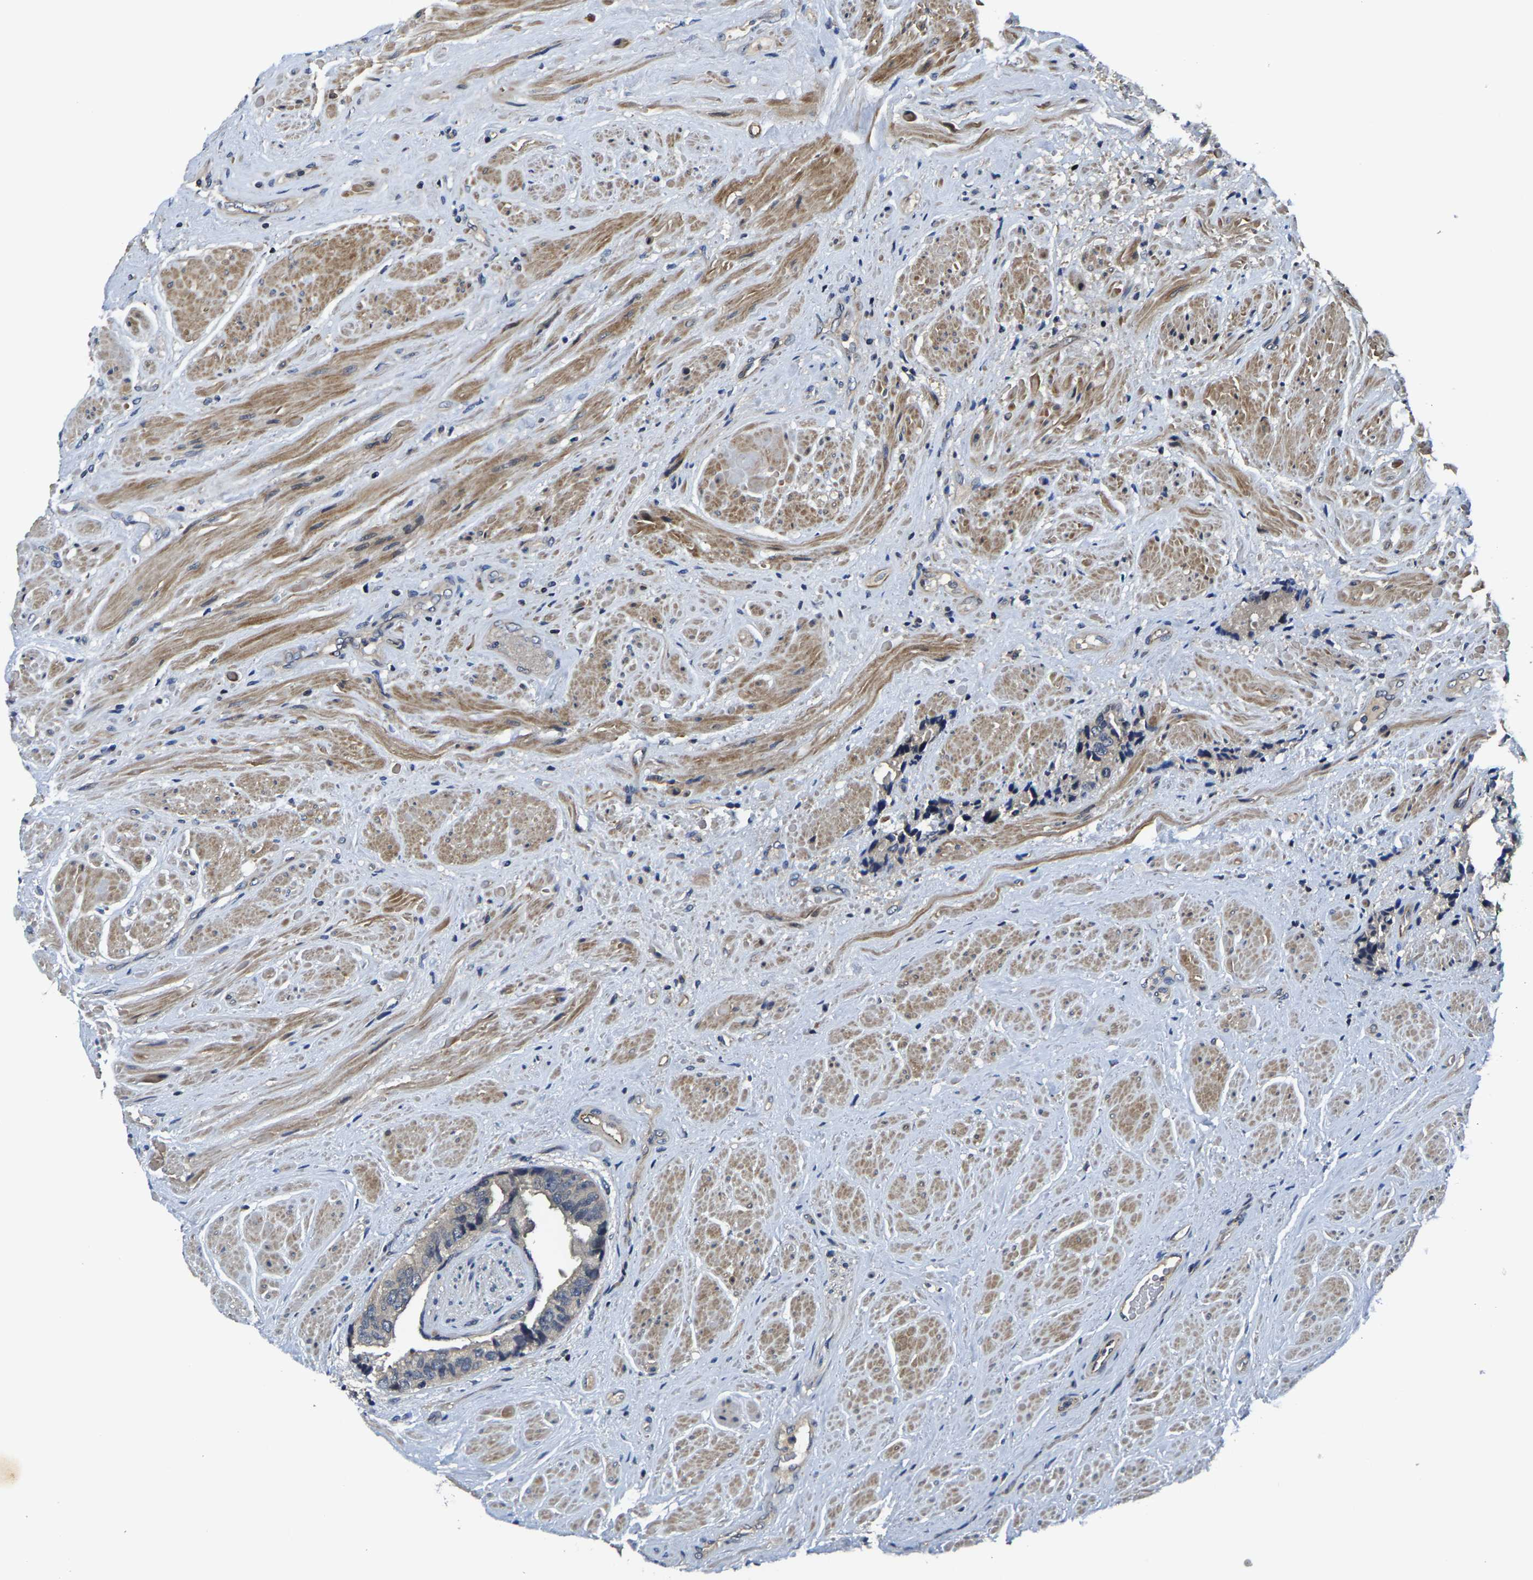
{"staining": {"intensity": "negative", "quantity": "none", "location": "none"}, "tissue": "prostate cancer", "cell_type": "Tumor cells", "image_type": "cancer", "snomed": [{"axis": "morphology", "description": "Adenocarcinoma, High grade"}, {"axis": "topography", "description": "Prostate"}], "caption": "Prostate adenocarcinoma (high-grade) stained for a protein using immunohistochemistry (IHC) exhibits no expression tumor cells.", "gene": "AGBL3", "patient": {"sex": "male", "age": 61}}